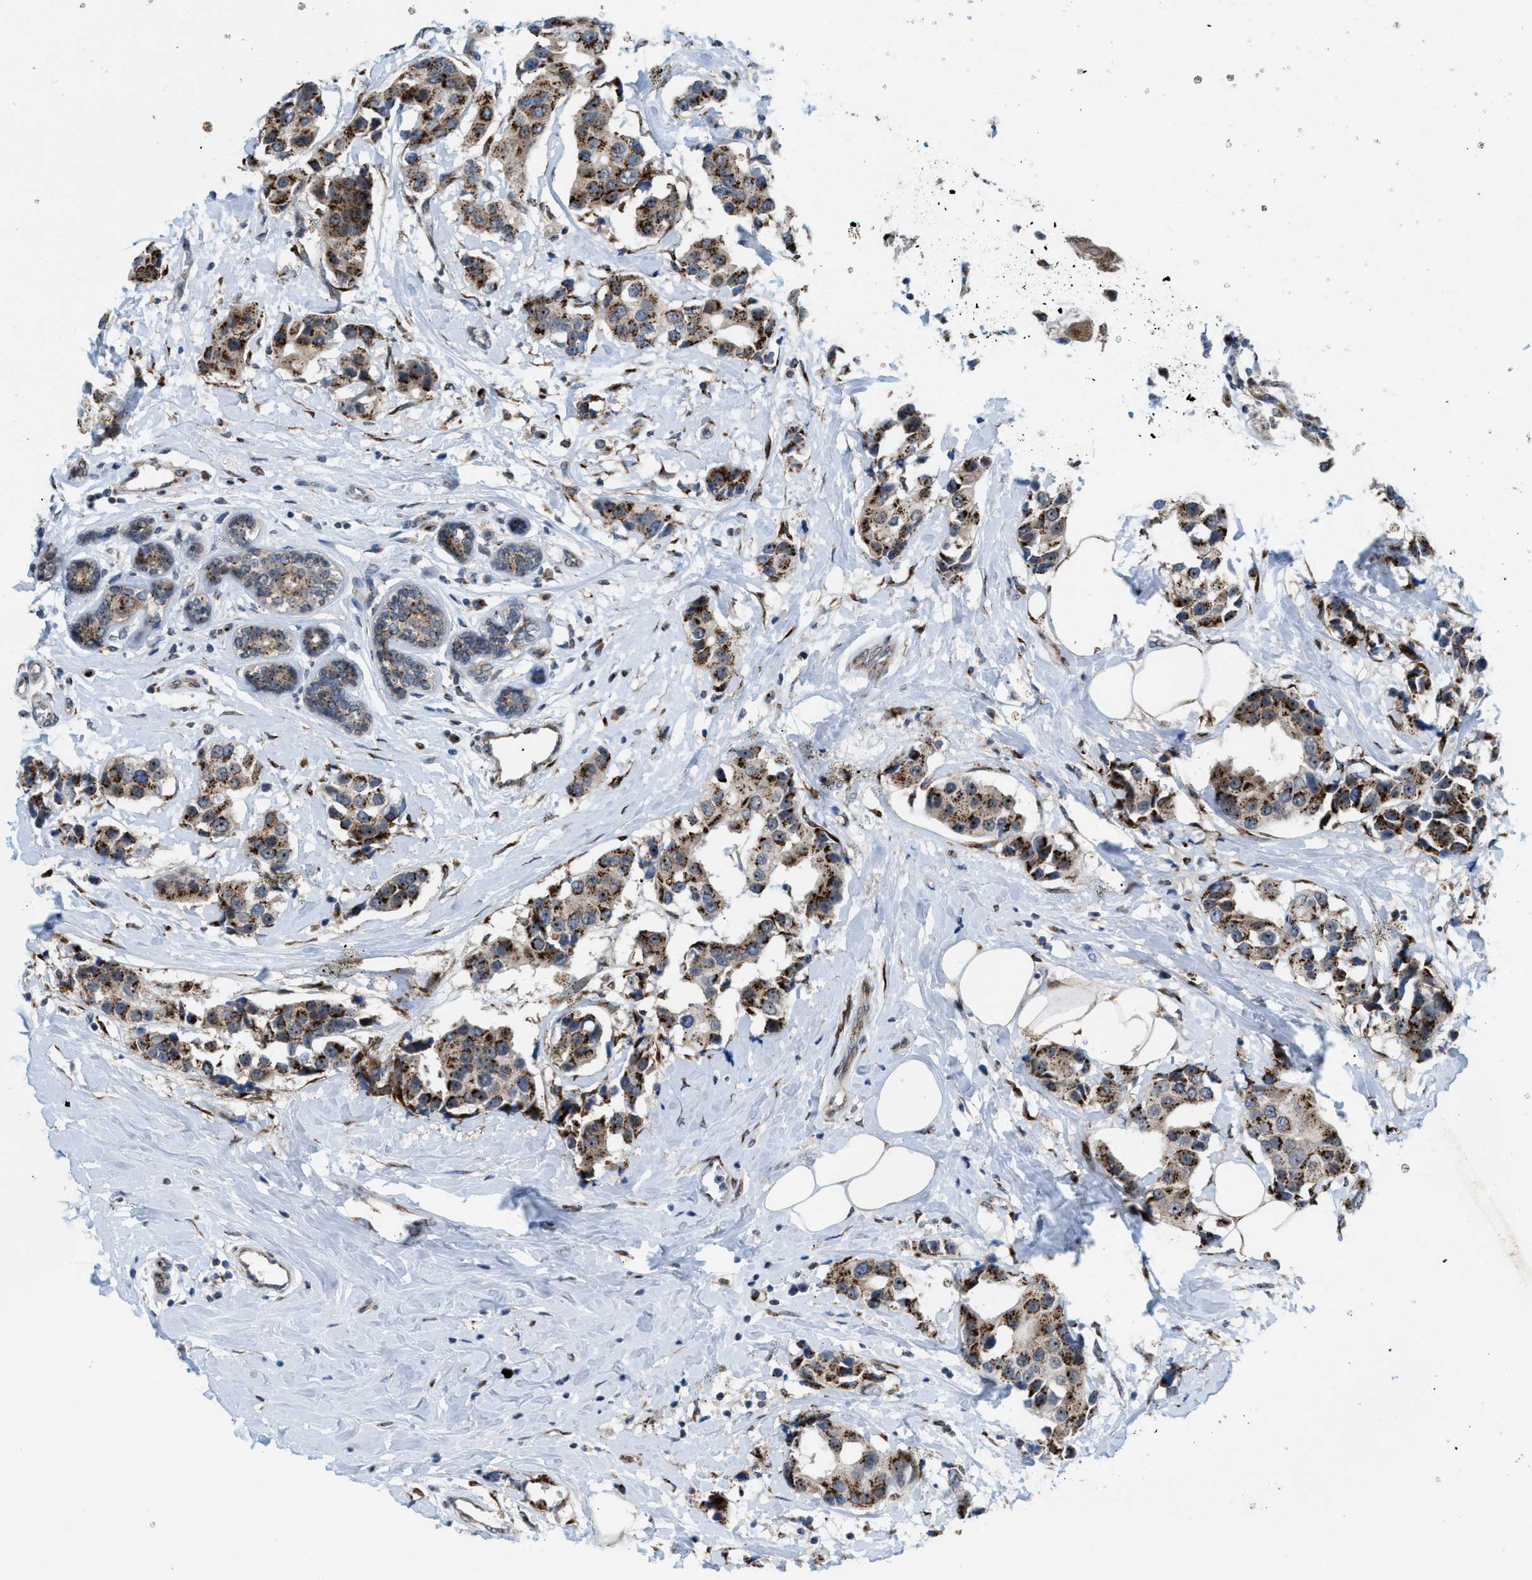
{"staining": {"intensity": "moderate", "quantity": ">75%", "location": "cytoplasmic/membranous"}, "tissue": "breast cancer", "cell_type": "Tumor cells", "image_type": "cancer", "snomed": [{"axis": "morphology", "description": "Normal tissue, NOS"}, {"axis": "morphology", "description": "Duct carcinoma"}, {"axis": "topography", "description": "Breast"}], "caption": "High-power microscopy captured an immunohistochemistry histopathology image of breast cancer, revealing moderate cytoplasmic/membranous staining in approximately >75% of tumor cells. Nuclei are stained in blue.", "gene": "SLC38A10", "patient": {"sex": "female", "age": 39}}